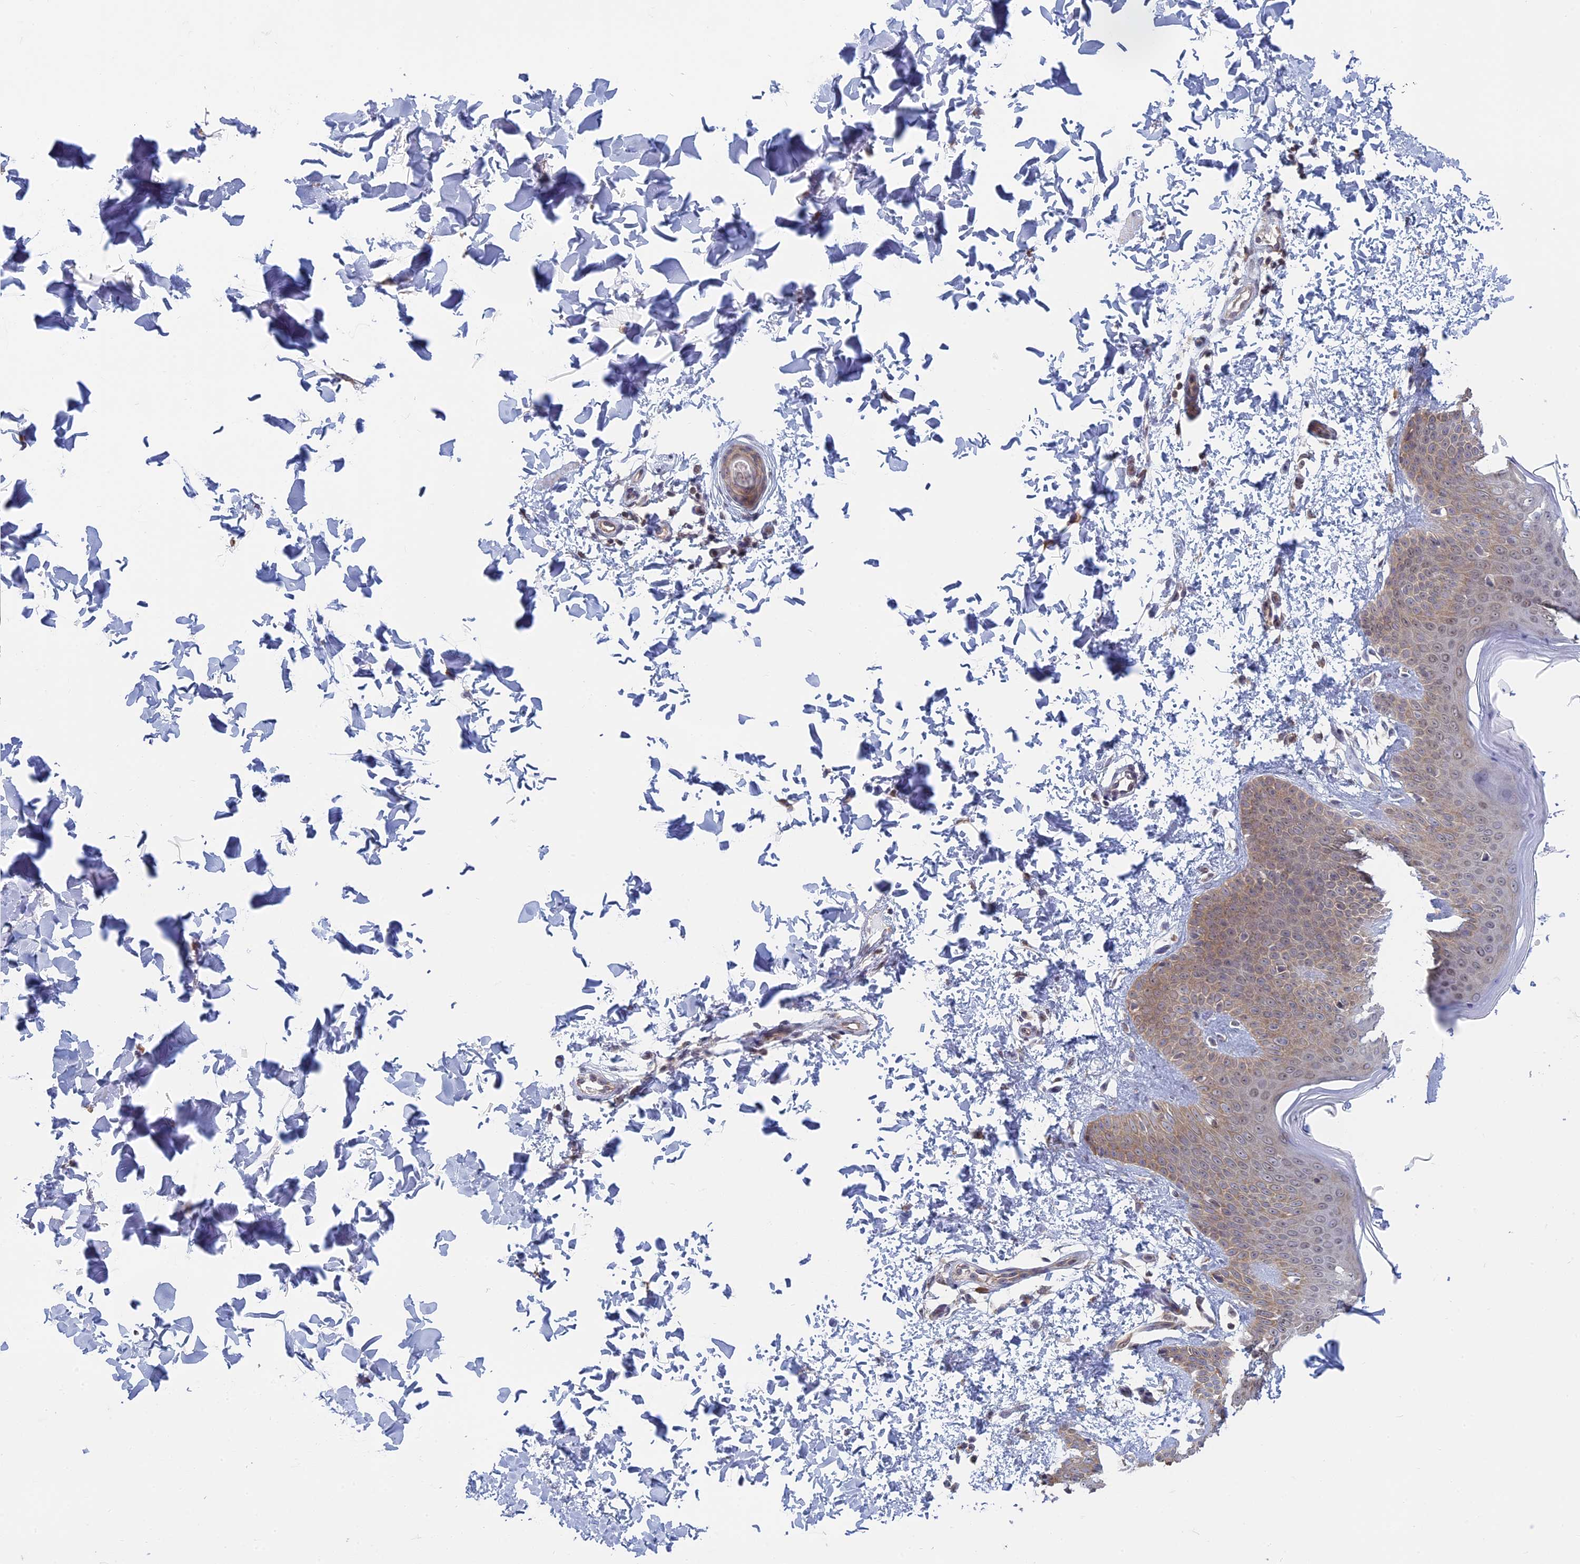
{"staining": {"intensity": "moderate", "quantity": "25%-75%", "location": "cytoplasmic/membranous"}, "tissue": "skin", "cell_type": "Fibroblasts", "image_type": "normal", "snomed": [{"axis": "morphology", "description": "Normal tissue, NOS"}, {"axis": "topography", "description": "Skin"}], "caption": "Immunohistochemical staining of benign human skin demonstrates moderate cytoplasmic/membranous protein positivity in approximately 25%-75% of fibroblasts.", "gene": "RPS19BP1", "patient": {"sex": "male", "age": 36}}